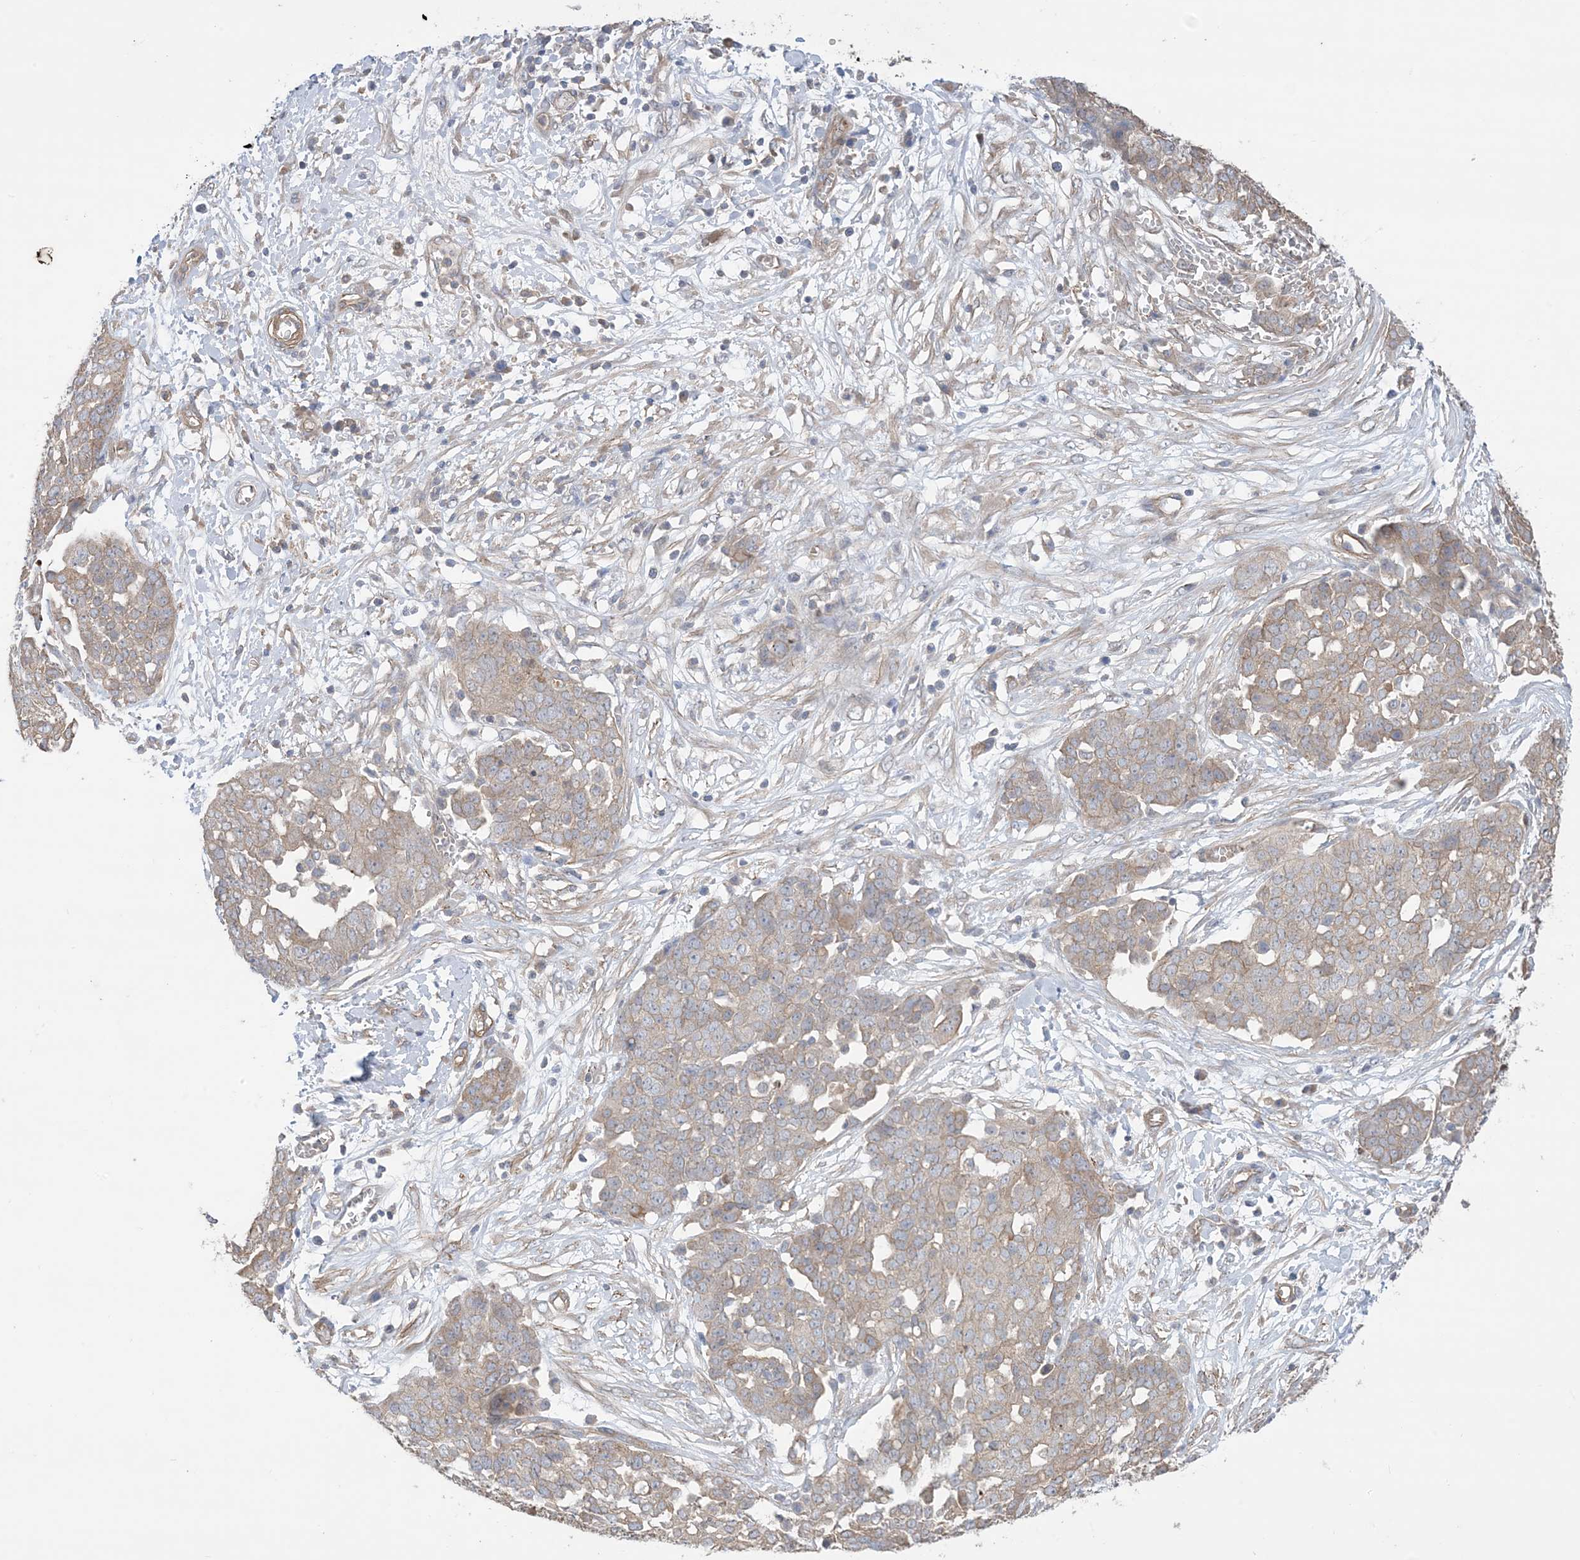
{"staining": {"intensity": "weak", "quantity": "25%-75%", "location": "cytoplasmic/membranous"}, "tissue": "ovarian cancer", "cell_type": "Tumor cells", "image_type": "cancer", "snomed": [{"axis": "morphology", "description": "Cystadenocarcinoma, serous, NOS"}, {"axis": "topography", "description": "Soft tissue"}, {"axis": "topography", "description": "Ovary"}], "caption": "Immunohistochemistry (IHC) of ovarian cancer demonstrates low levels of weak cytoplasmic/membranous expression in about 25%-75% of tumor cells.", "gene": "CCNY", "patient": {"sex": "female", "age": 57}}